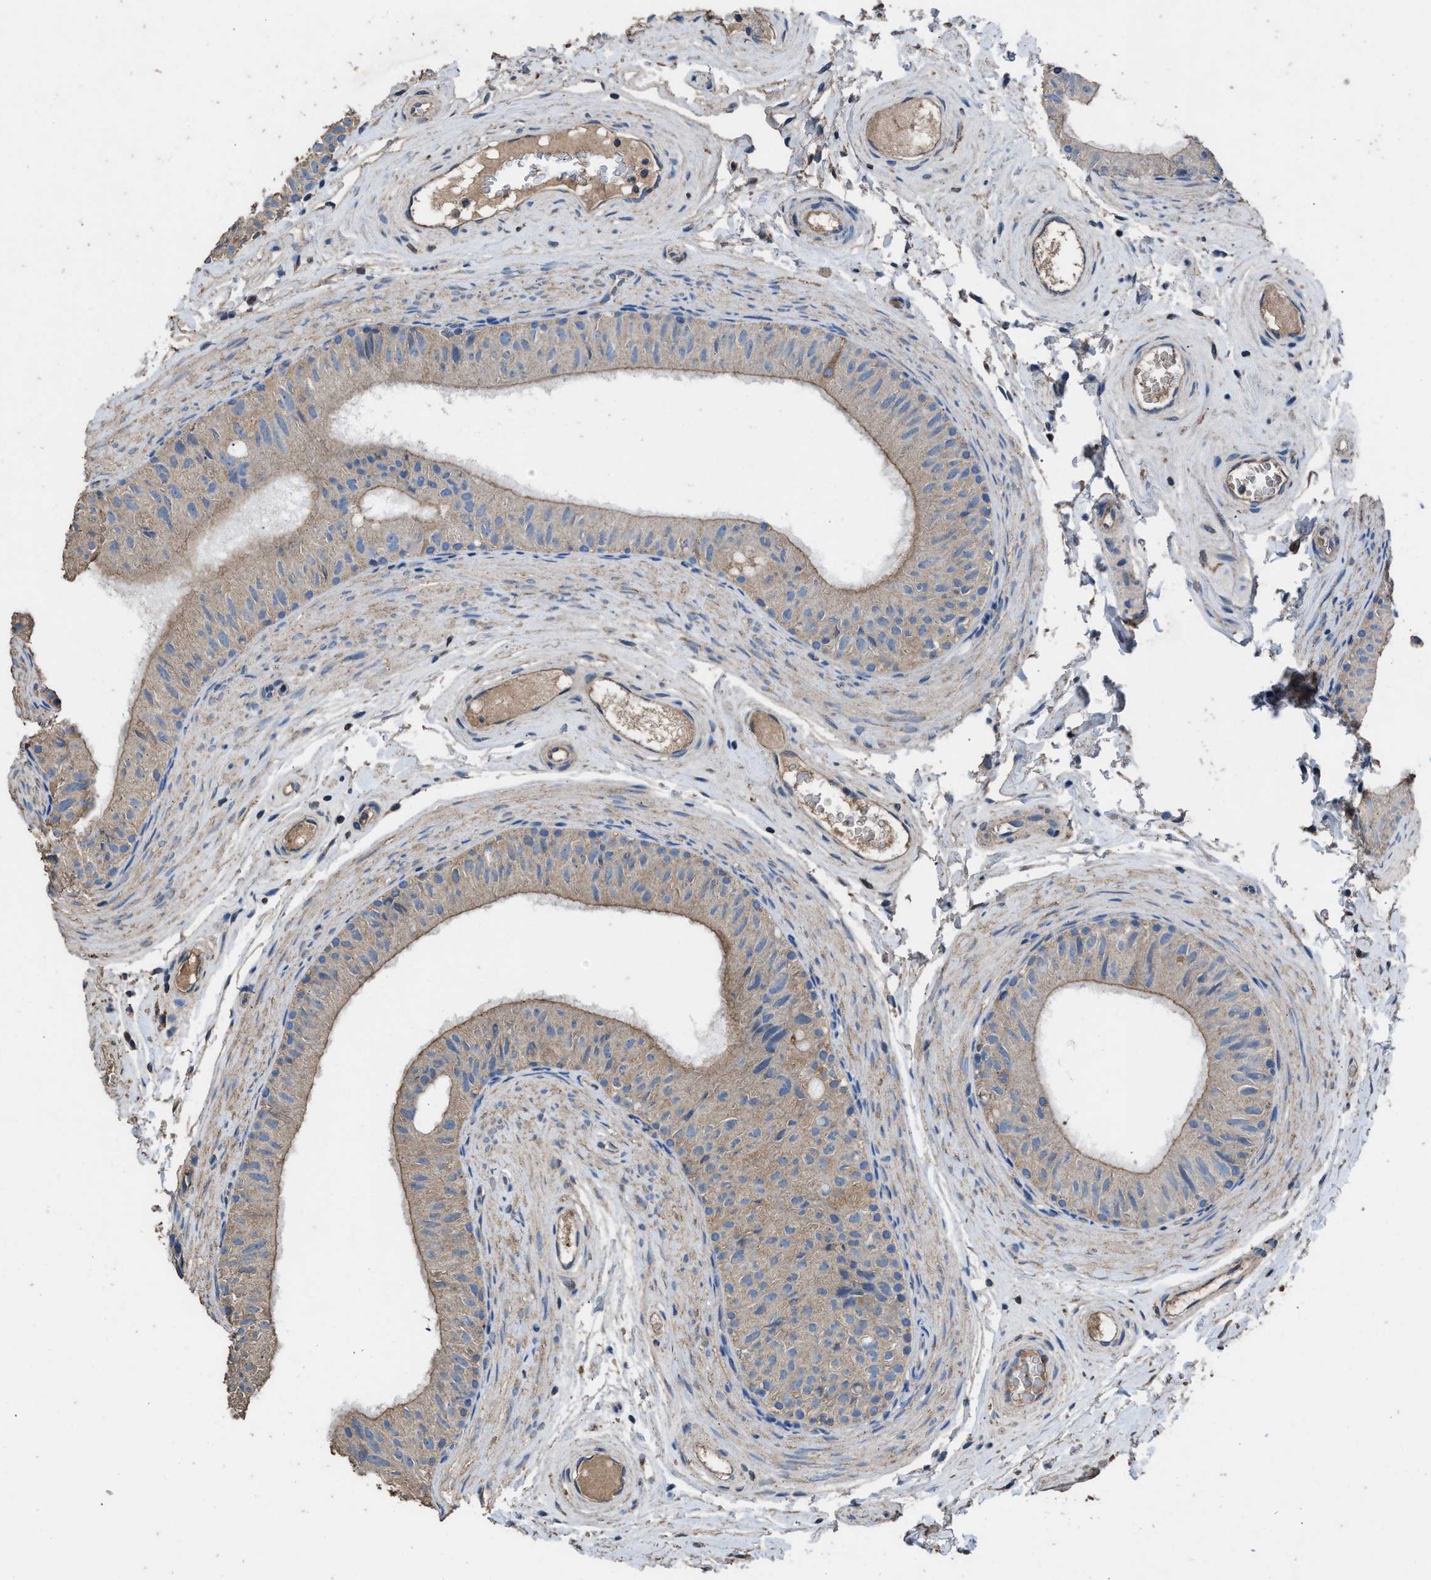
{"staining": {"intensity": "weak", "quantity": ">75%", "location": "cytoplasmic/membranous"}, "tissue": "epididymis", "cell_type": "Glandular cells", "image_type": "normal", "snomed": [{"axis": "morphology", "description": "Normal tissue, NOS"}, {"axis": "topography", "description": "Epididymis"}], "caption": "Protein staining reveals weak cytoplasmic/membranous expression in approximately >75% of glandular cells in normal epididymis. Immunohistochemistry stains the protein in brown and the nuclei are stained blue.", "gene": "ITSN1", "patient": {"sex": "male", "age": 34}}